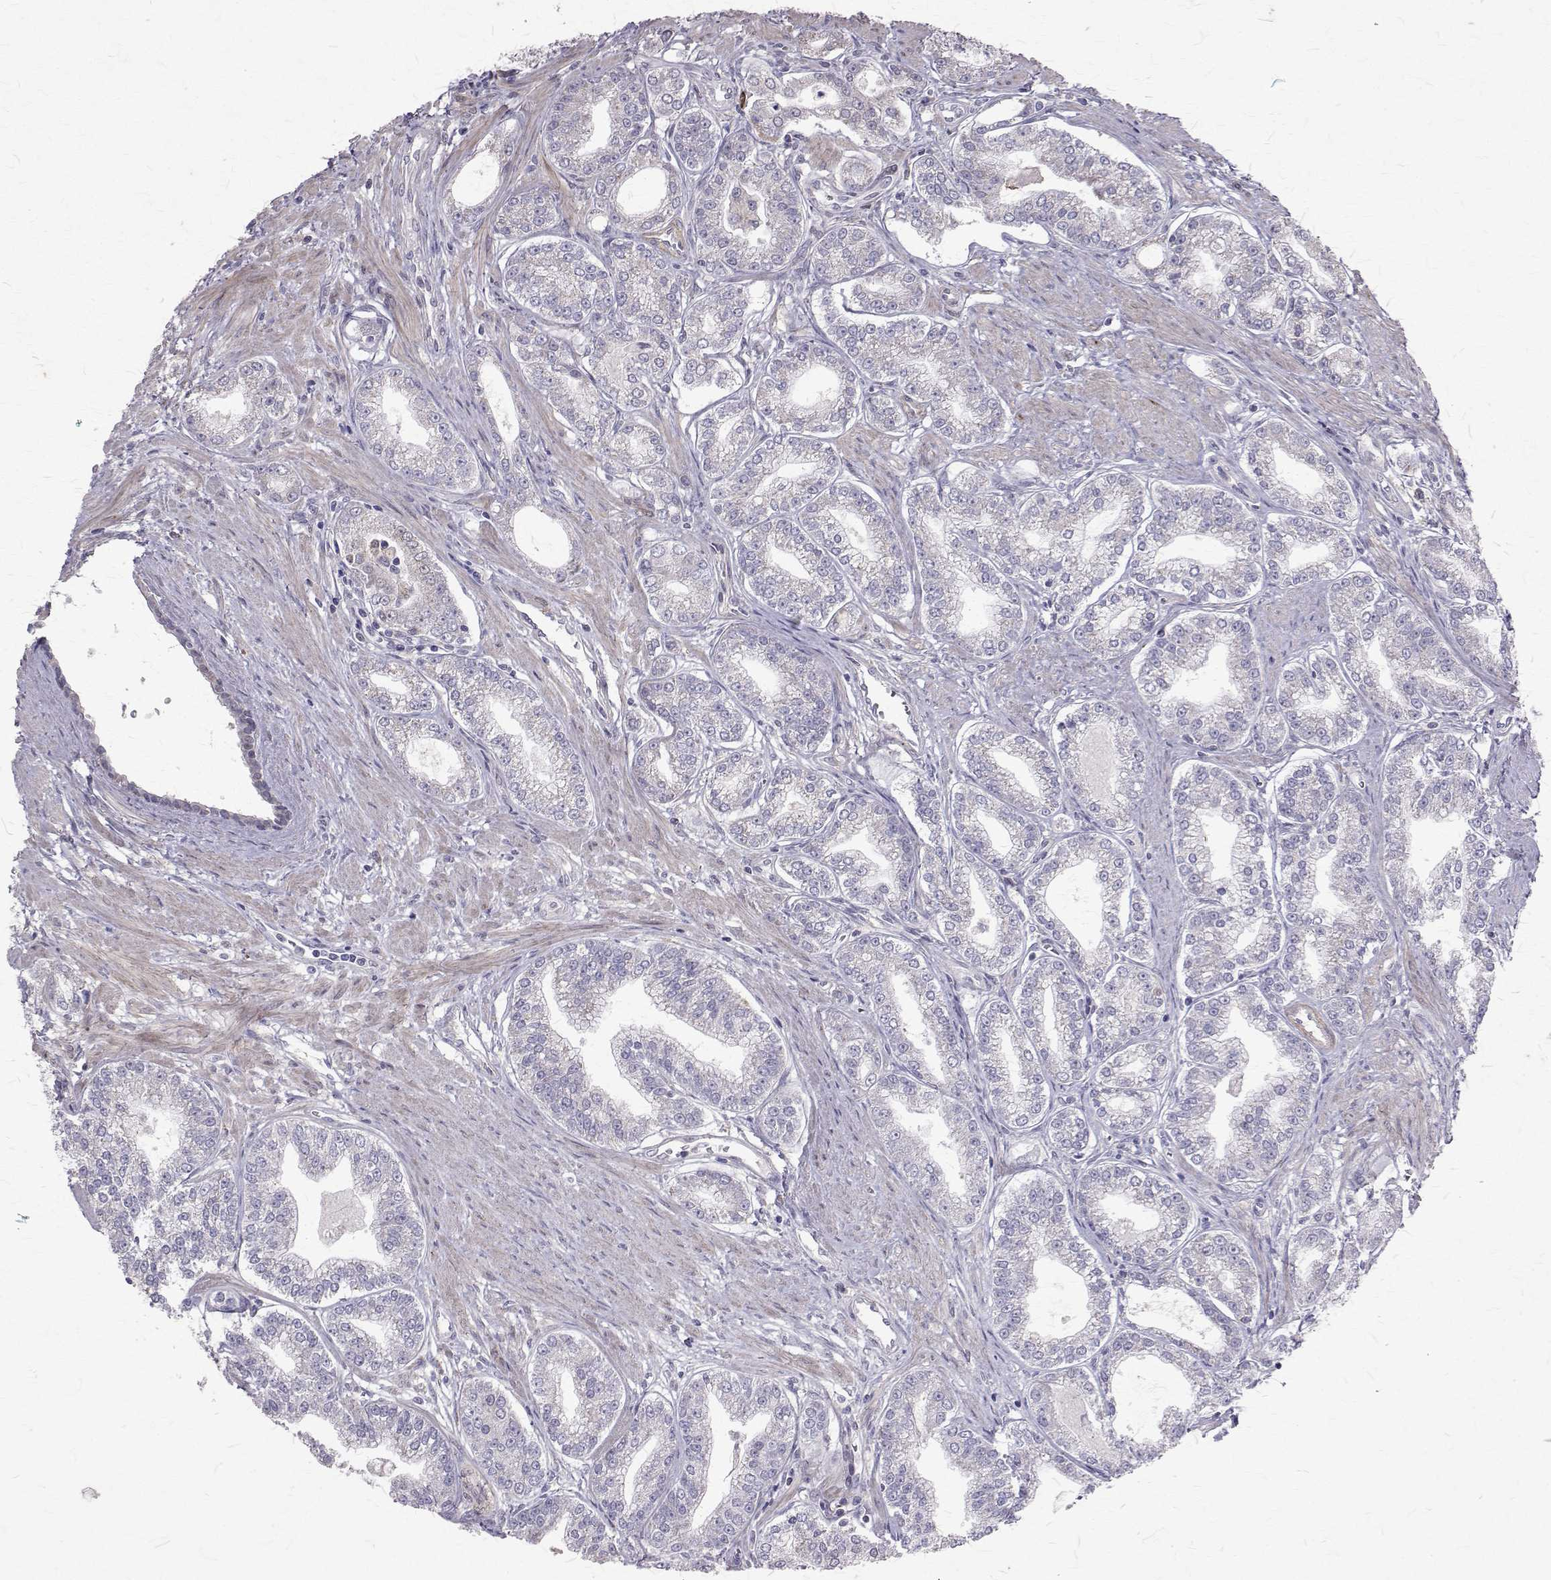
{"staining": {"intensity": "negative", "quantity": "none", "location": "none"}, "tissue": "prostate cancer", "cell_type": "Tumor cells", "image_type": "cancer", "snomed": [{"axis": "morphology", "description": "Adenocarcinoma, NOS"}, {"axis": "topography", "description": "Prostate"}], "caption": "An IHC histopathology image of prostate cancer is shown. There is no staining in tumor cells of prostate cancer. (DAB immunohistochemistry, high magnification).", "gene": "CCDC89", "patient": {"sex": "male", "age": 71}}